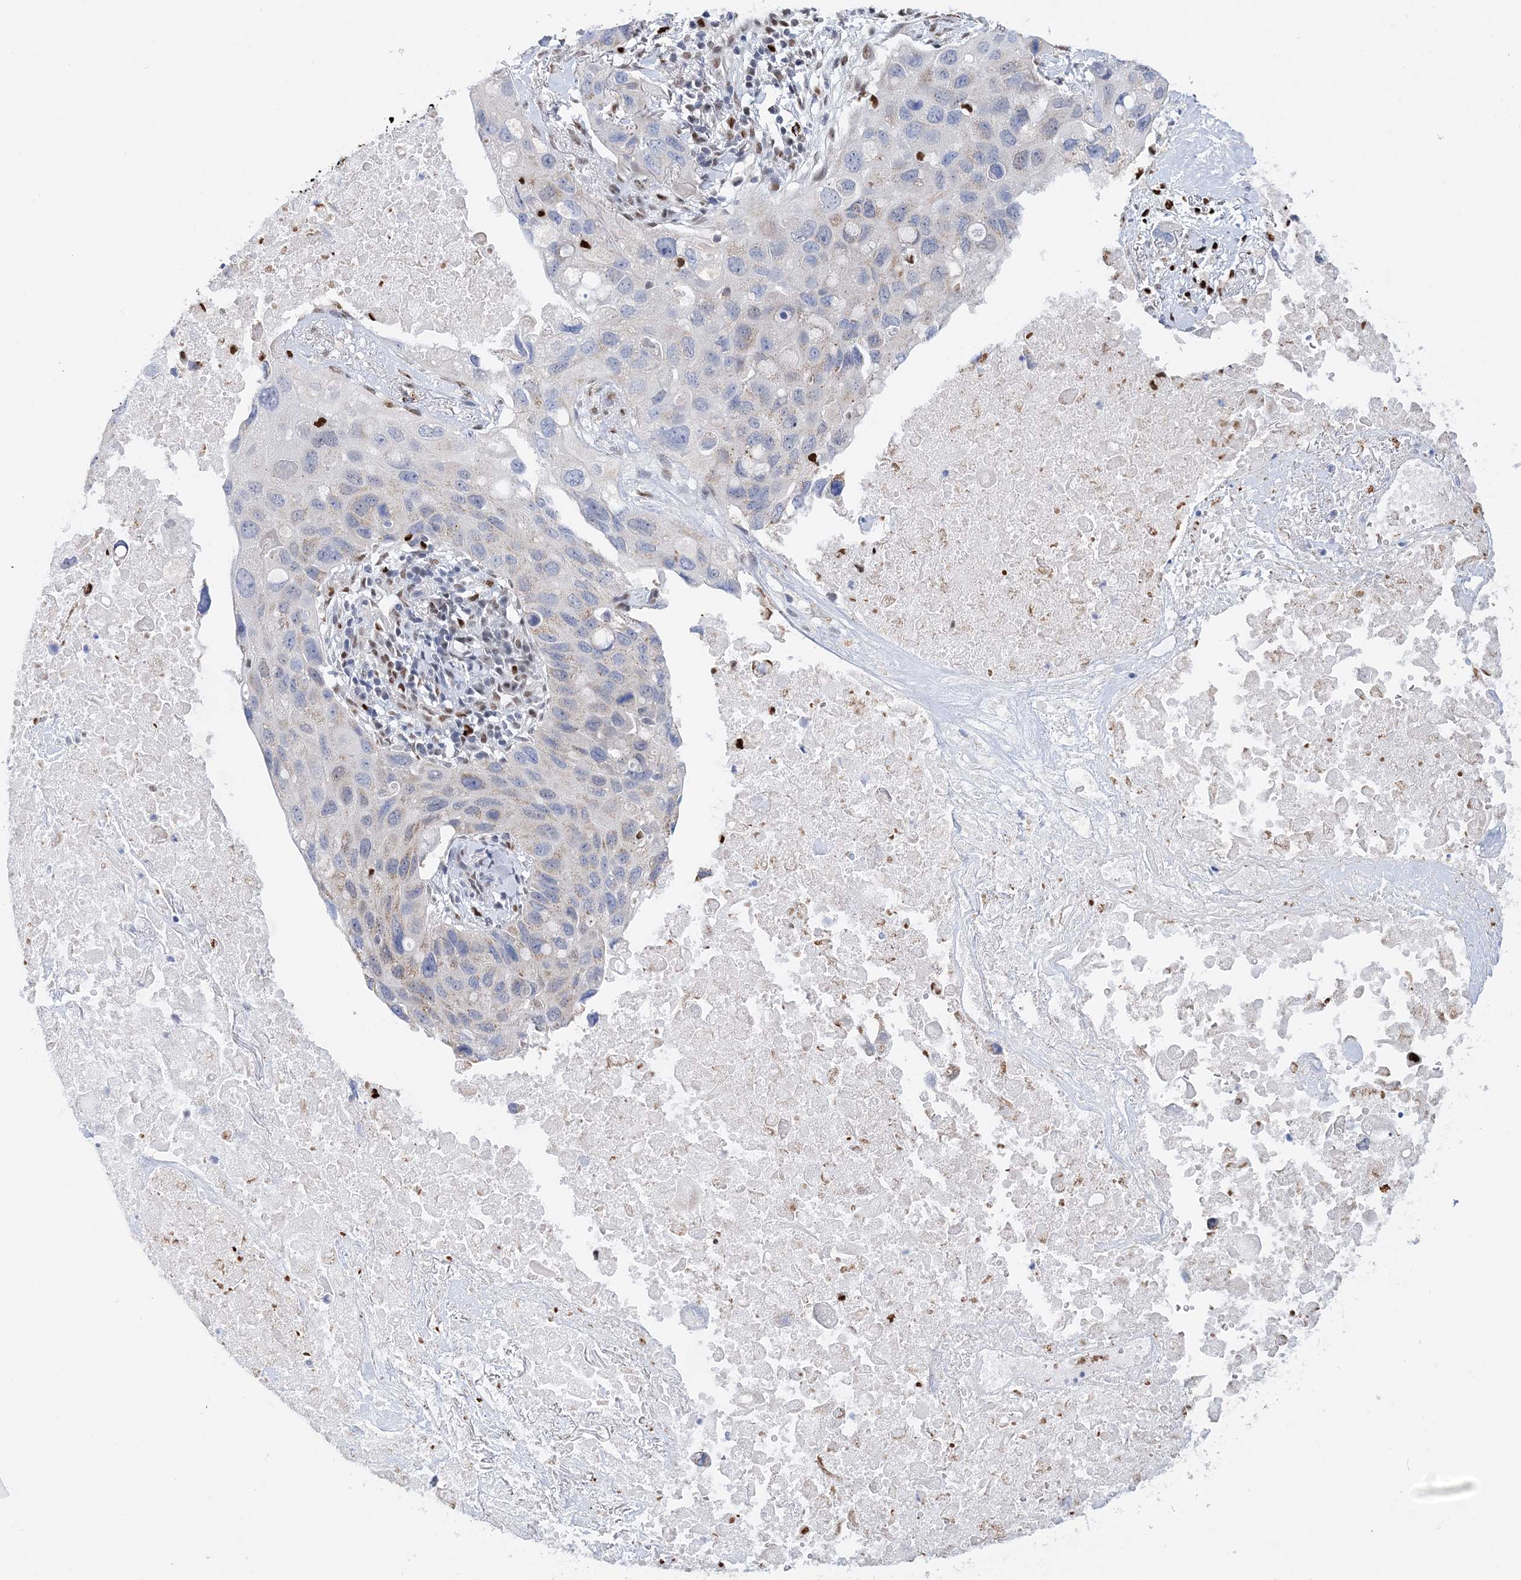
{"staining": {"intensity": "weak", "quantity": "<25%", "location": "cytoplasmic/membranous"}, "tissue": "lung cancer", "cell_type": "Tumor cells", "image_type": "cancer", "snomed": [{"axis": "morphology", "description": "Squamous cell carcinoma, NOS"}, {"axis": "topography", "description": "Lung"}], "caption": "A histopathology image of squamous cell carcinoma (lung) stained for a protein shows no brown staining in tumor cells.", "gene": "NIT2", "patient": {"sex": "female", "age": 73}}